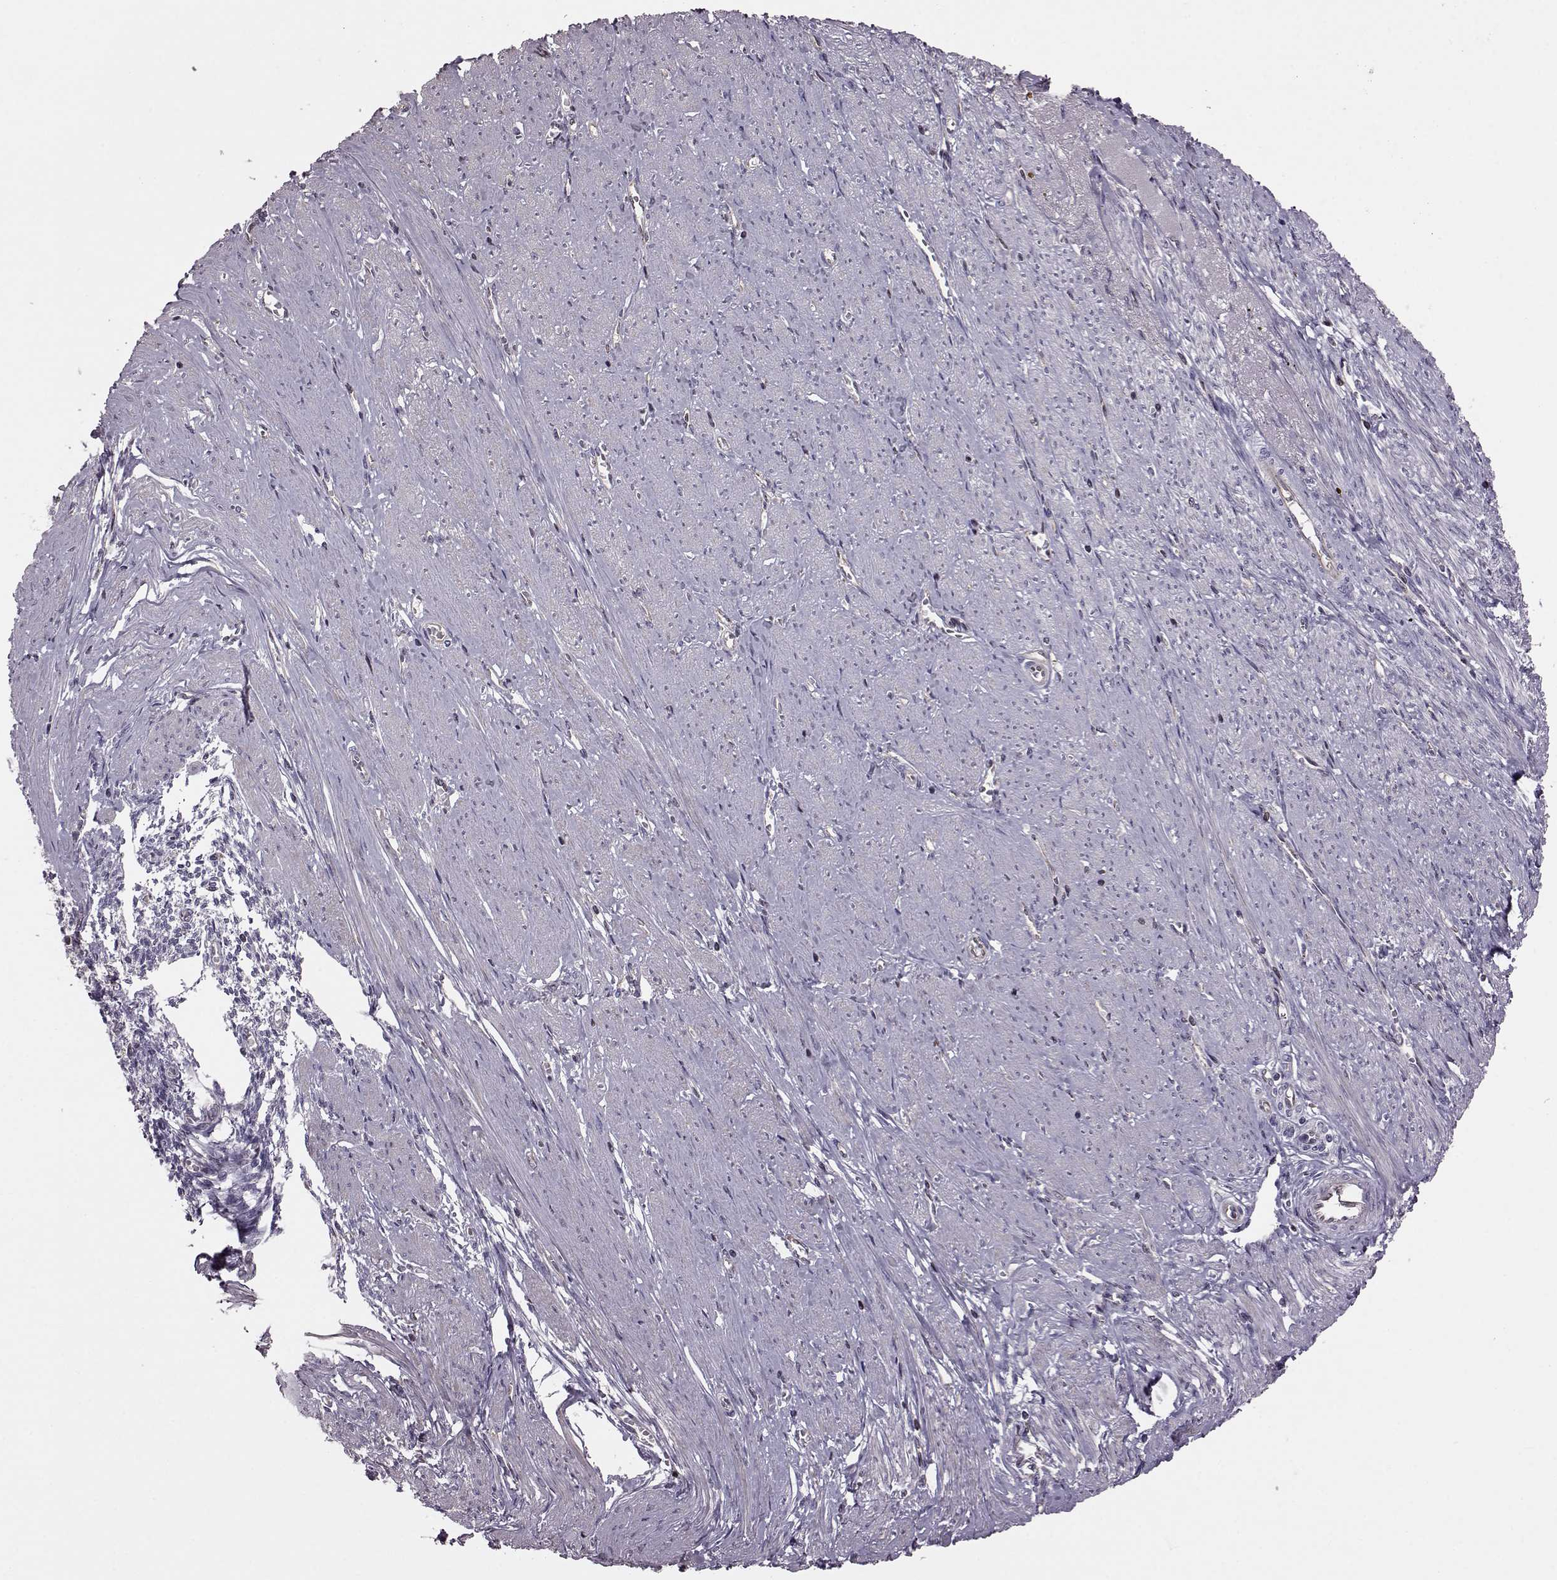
{"staining": {"intensity": "negative", "quantity": "none", "location": "none"}, "tissue": "endometrium", "cell_type": "Cells in endometrial stroma", "image_type": "normal", "snomed": [{"axis": "morphology", "description": "Normal tissue, NOS"}, {"axis": "topography", "description": "Endometrium"}], "caption": "DAB immunohistochemical staining of normal human endometrium displays no significant expression in cells in endometrial stroma.", "gene": "CDC42SE1", "patient": {"sex": "female", "age": 37}}